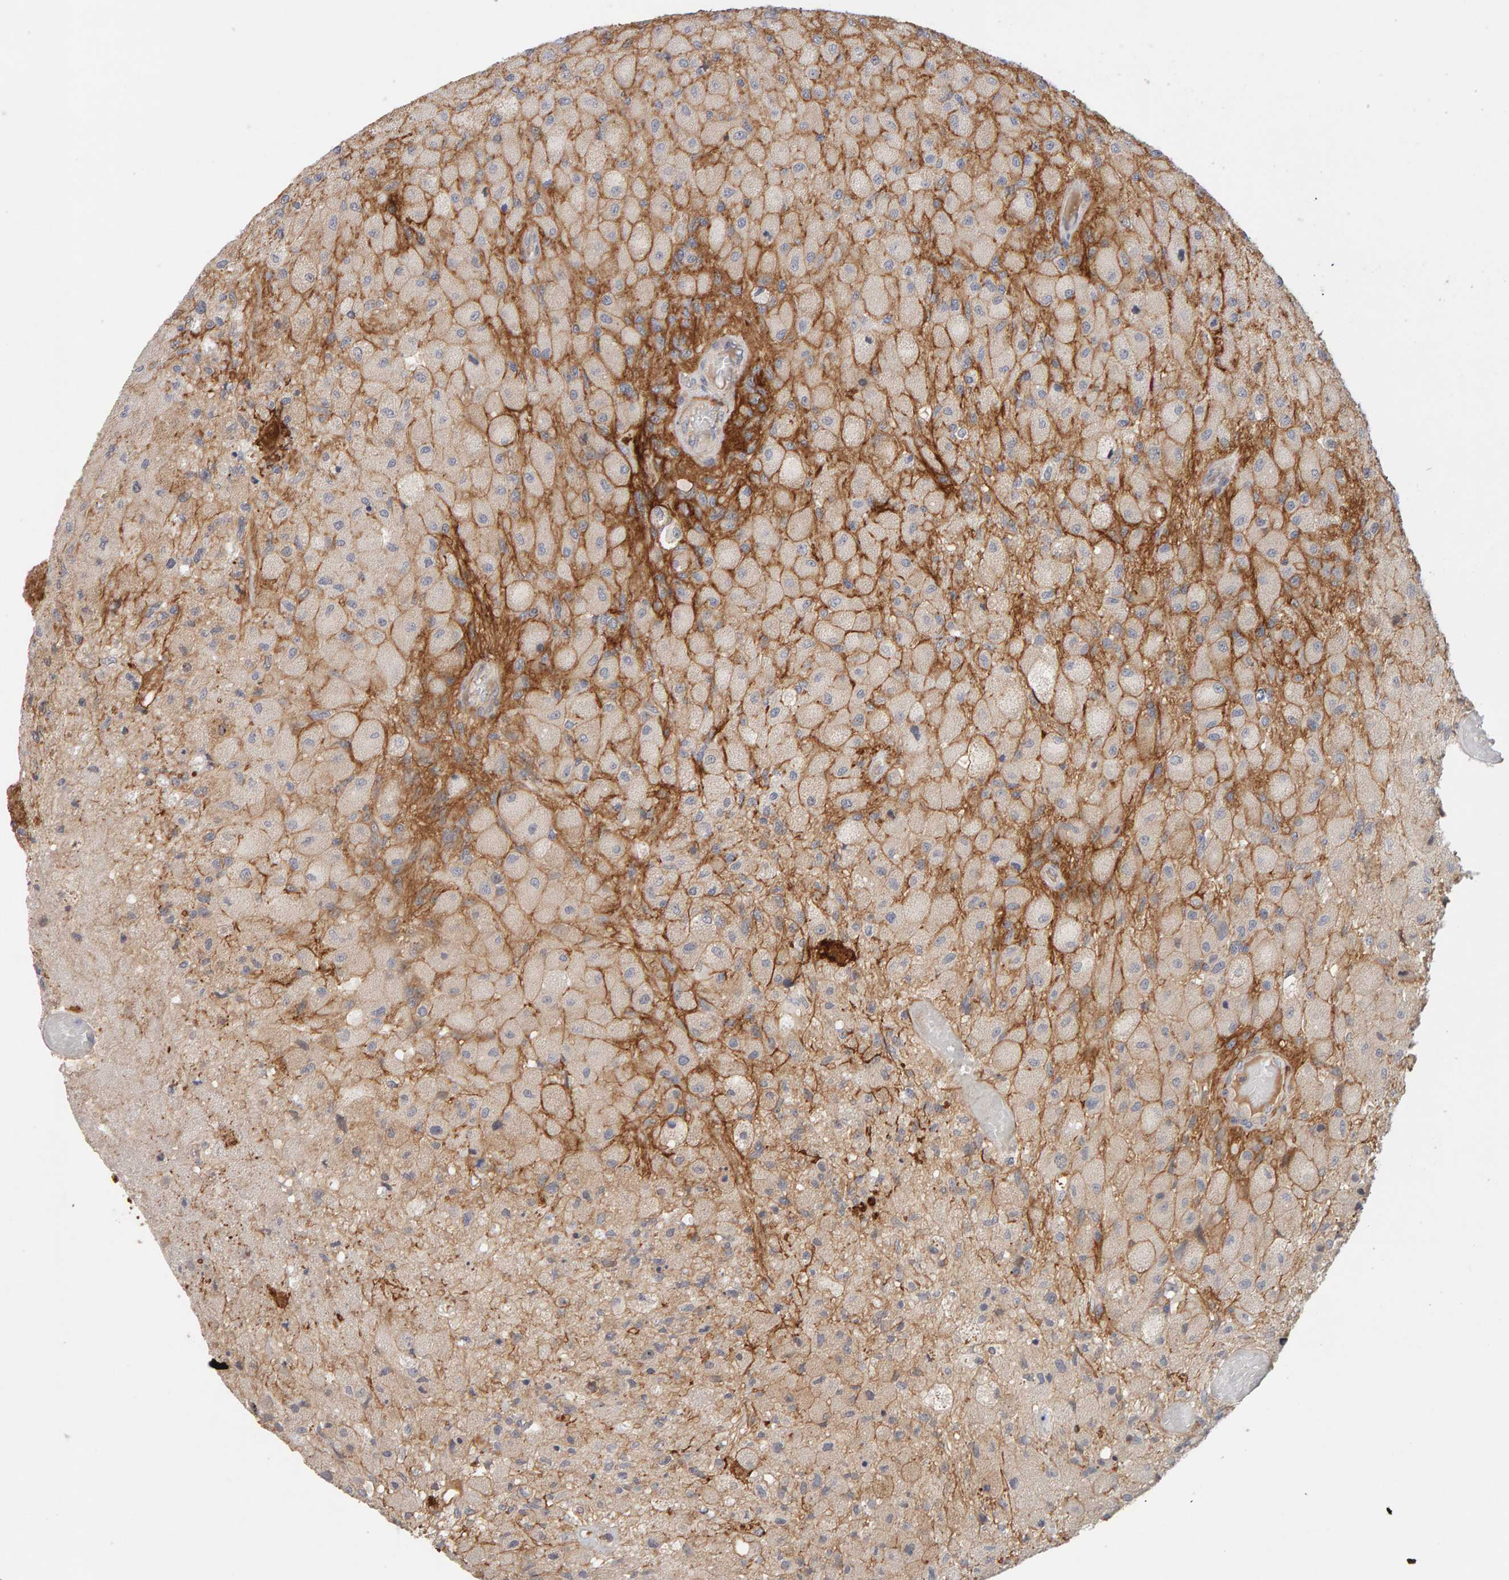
{"staining": {"intensity": "negative", "quantity": "none", "location": "none"}, "tissue": "glioma", "cell_type": "Tumor cells", "image_type": "cancer", "snomed": [{"axis": "morphology", "description": "Normal tissue, NOS"}, {"axis": "morphology", "description": "Glioma, malignant, High grade"}, {"axis": "topography", "description": "Cerebral cortex"}], "caption": "Tumor cells are negative for brown protein staining in glioma. (IHC, brightfield microscopy, high magnification).", "gene": "NUDCD1", "patient": {"sex": "male", "age": 77}}